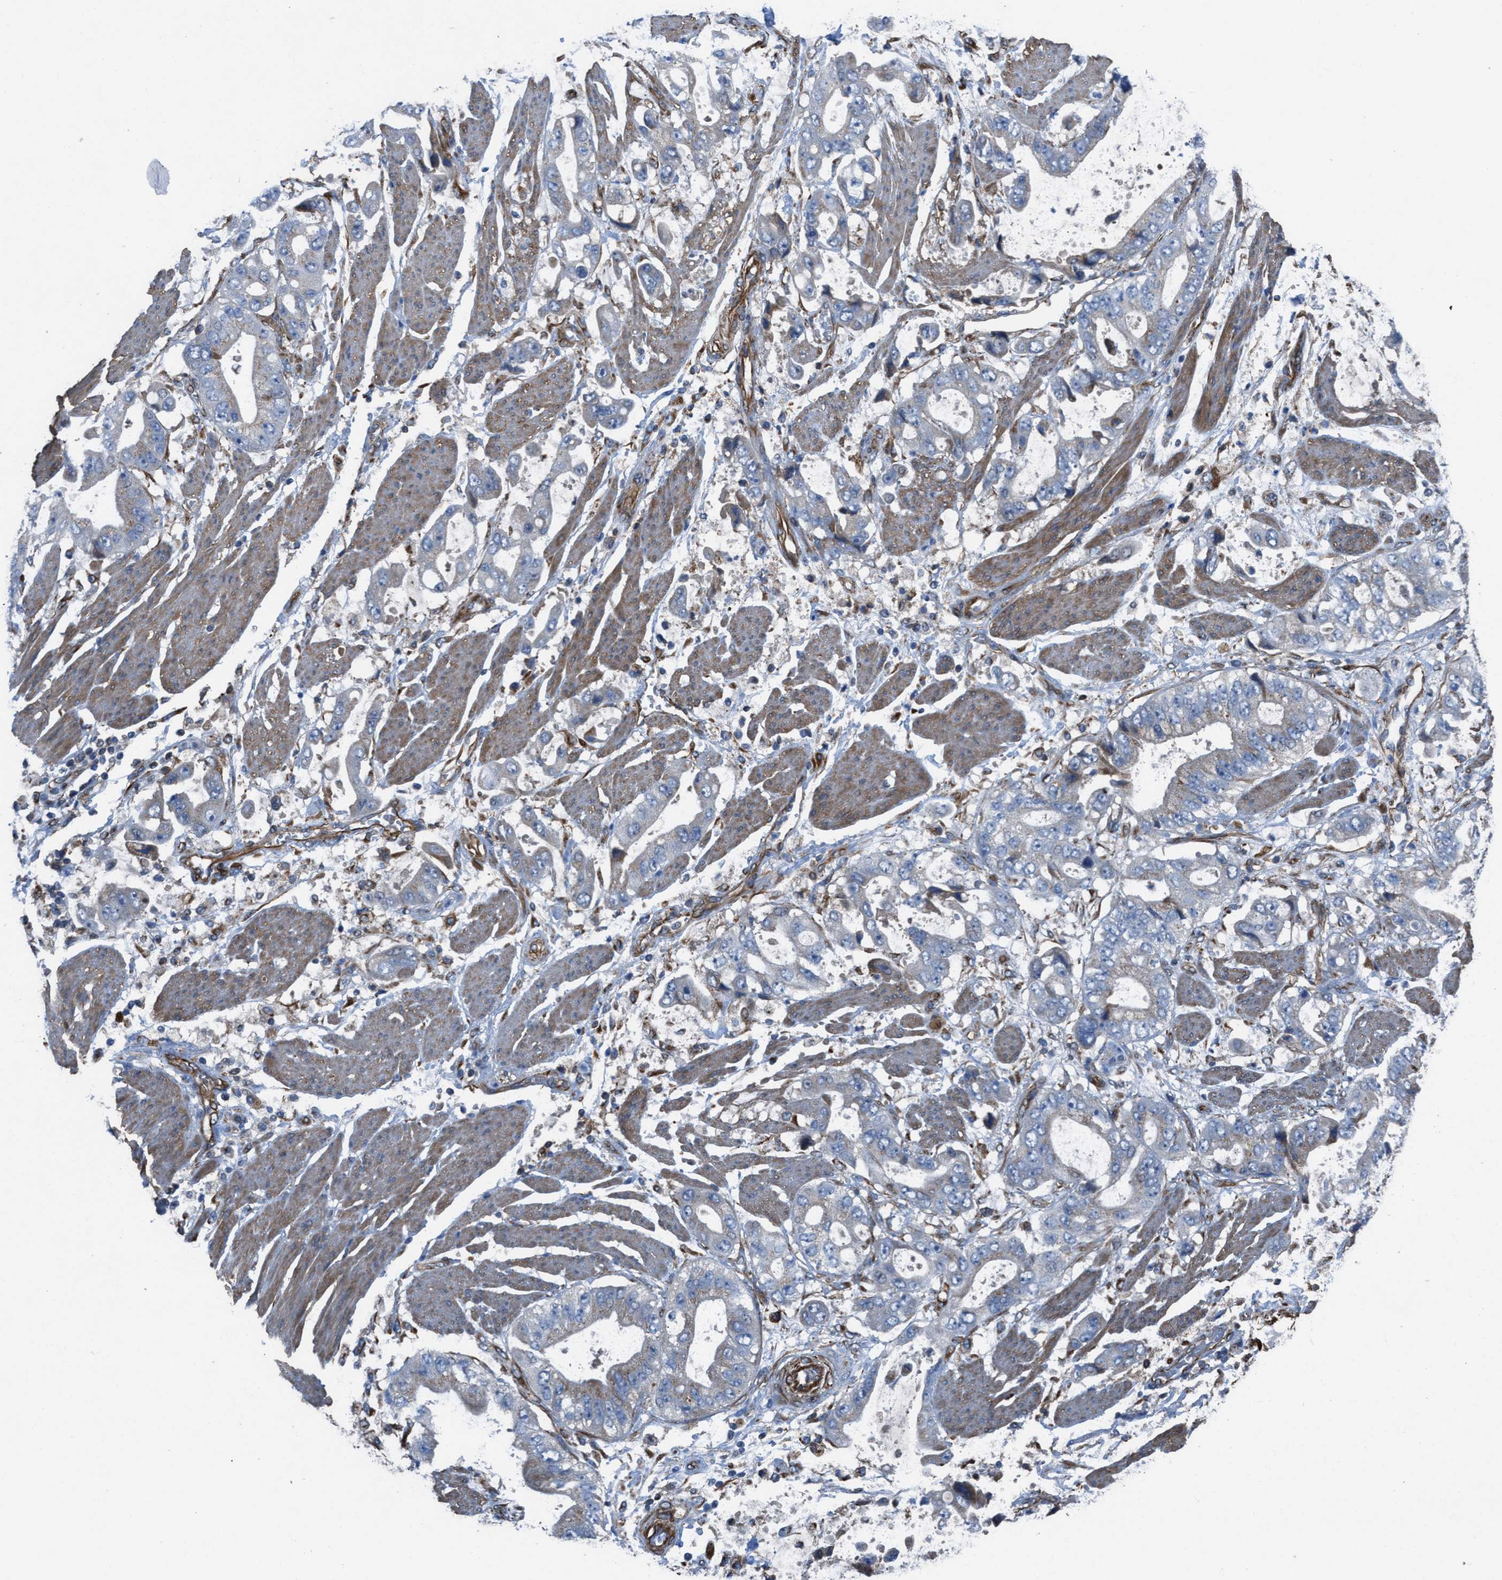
{"staining": {"intensity": "negative", "quantity": "none", "location": "none"}, "tissue": "stomach cancer", "cell_type": "Tumor cells", "image_type": "cancer", "snomed": [{"axis": "morphology", "description": "Normal tissue, NOS"}, {"axis": "morphology", "description": "Adenocarcinoma, NOS"}, {"axis": "topography", "description": "Stomach"}], "caption": "Image shows no significant protein staining in tumor cells of stomach adenocarcinoma. The staining was performed using DAB (3,3'-diaminobenzidine) to visualize the protein expression in brown, while the nuclei were stained in blue with hematoxylin (Magnification: 20x).", "gene": "SLC6A9", "patient": {"sex": "male", "age": 62}}